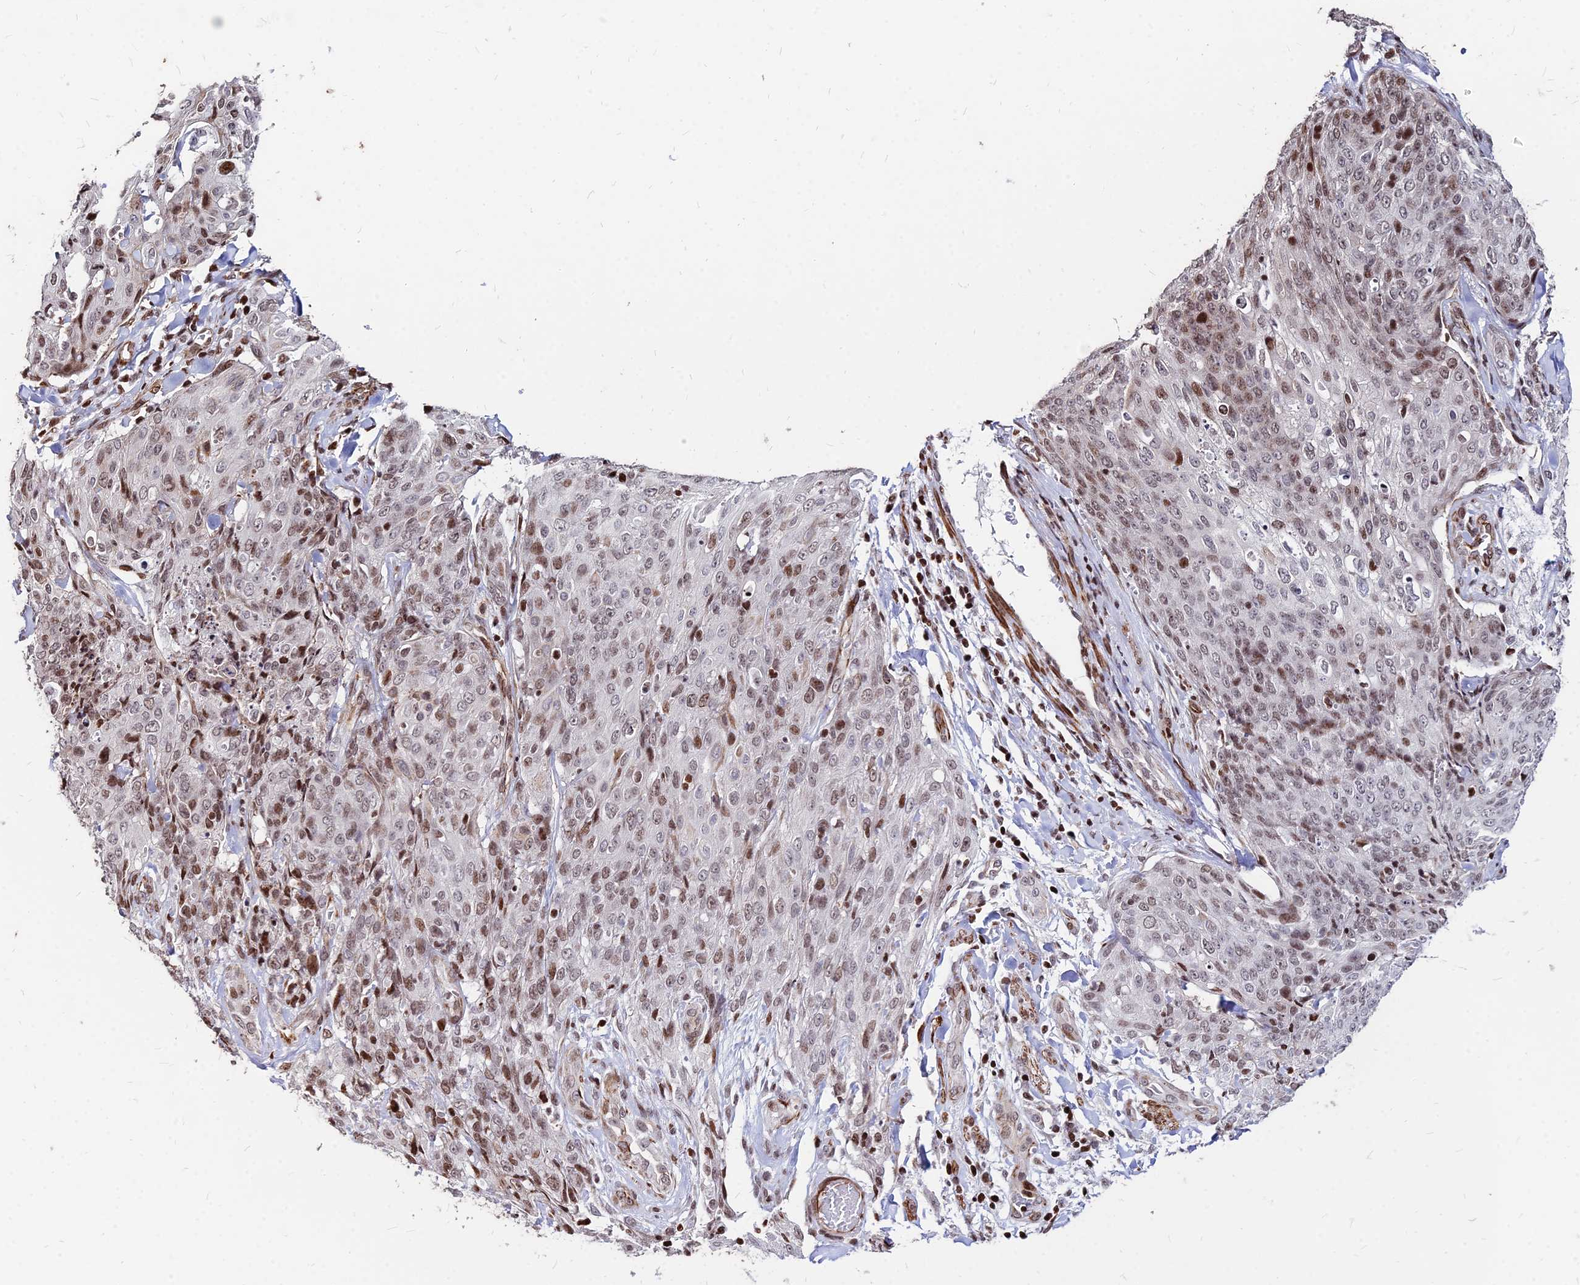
{"staining": {"intensity": "moderate", "quantity": "25%-75%", "location": "nuclear"}, "tissue": "skin cancer", "cell_type": "Tumor cells", "image_type": "cancer", "snomed": [{"axis": "morphology", "description": "Squamous cell carcinoma, NOS"}, {"axis": "topography", "description": "Skin"}, {"axis": "topography", "description": "Vulva"}], "caption": "Brown immunohistochemical staining in skin cancer (squamous cell carcinoma) reveals moderate nuclear expression in about 25%-75% of tumor cells. The staining is performed using DAB (3,3'-diaminobenzidine) brown chromogen to label protein expression. The nuclei are counter-stained blue using hematoxylin.", "gene": "NYAP2", "patient": {"sex": "female", "age": 85}}